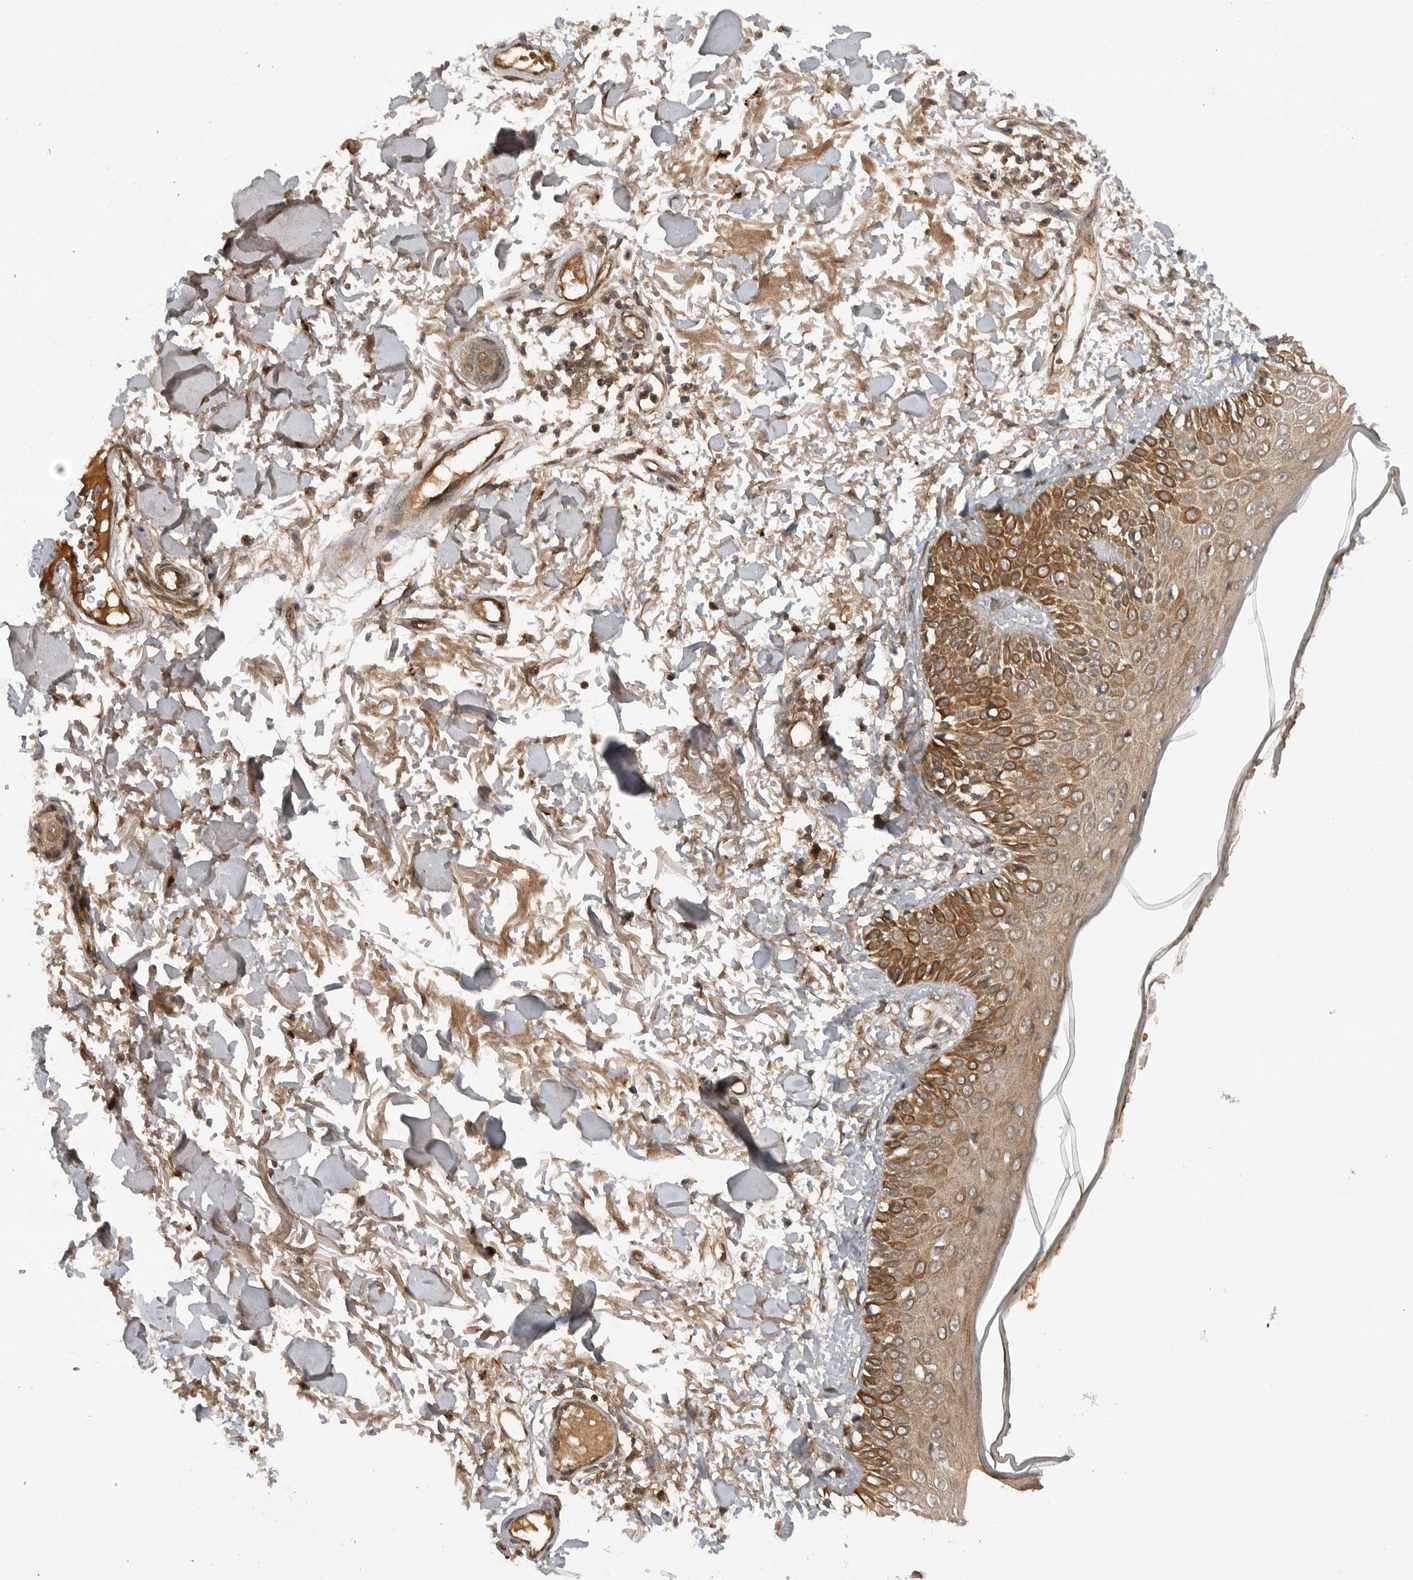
{"staining": {"intensity": "moderate", "quantity": ">75%", "location": "cytoplasmic/membranous"}, "tissue": "skin", "cell_type": "Fibroblasts", "image_type": "normal", "snomed": [{"axis": "morphology", "description": "Normal tissue, NOS"}, {"axis": "morphology", "description": "Squamous cell carcinoma, NOS"}, {"axis": "topography", "description": "Skin"}, {"axis": "topography", "description": "Peripheral nerve tissue"}], "caption": "Skin stained for a protein (brown) displays moderate cytoplasmic/membranous positive positivity in approximately >75% of fibroblasts.", "gene": "PRDX4", "patient": {"sex": "male", "age": 83}}